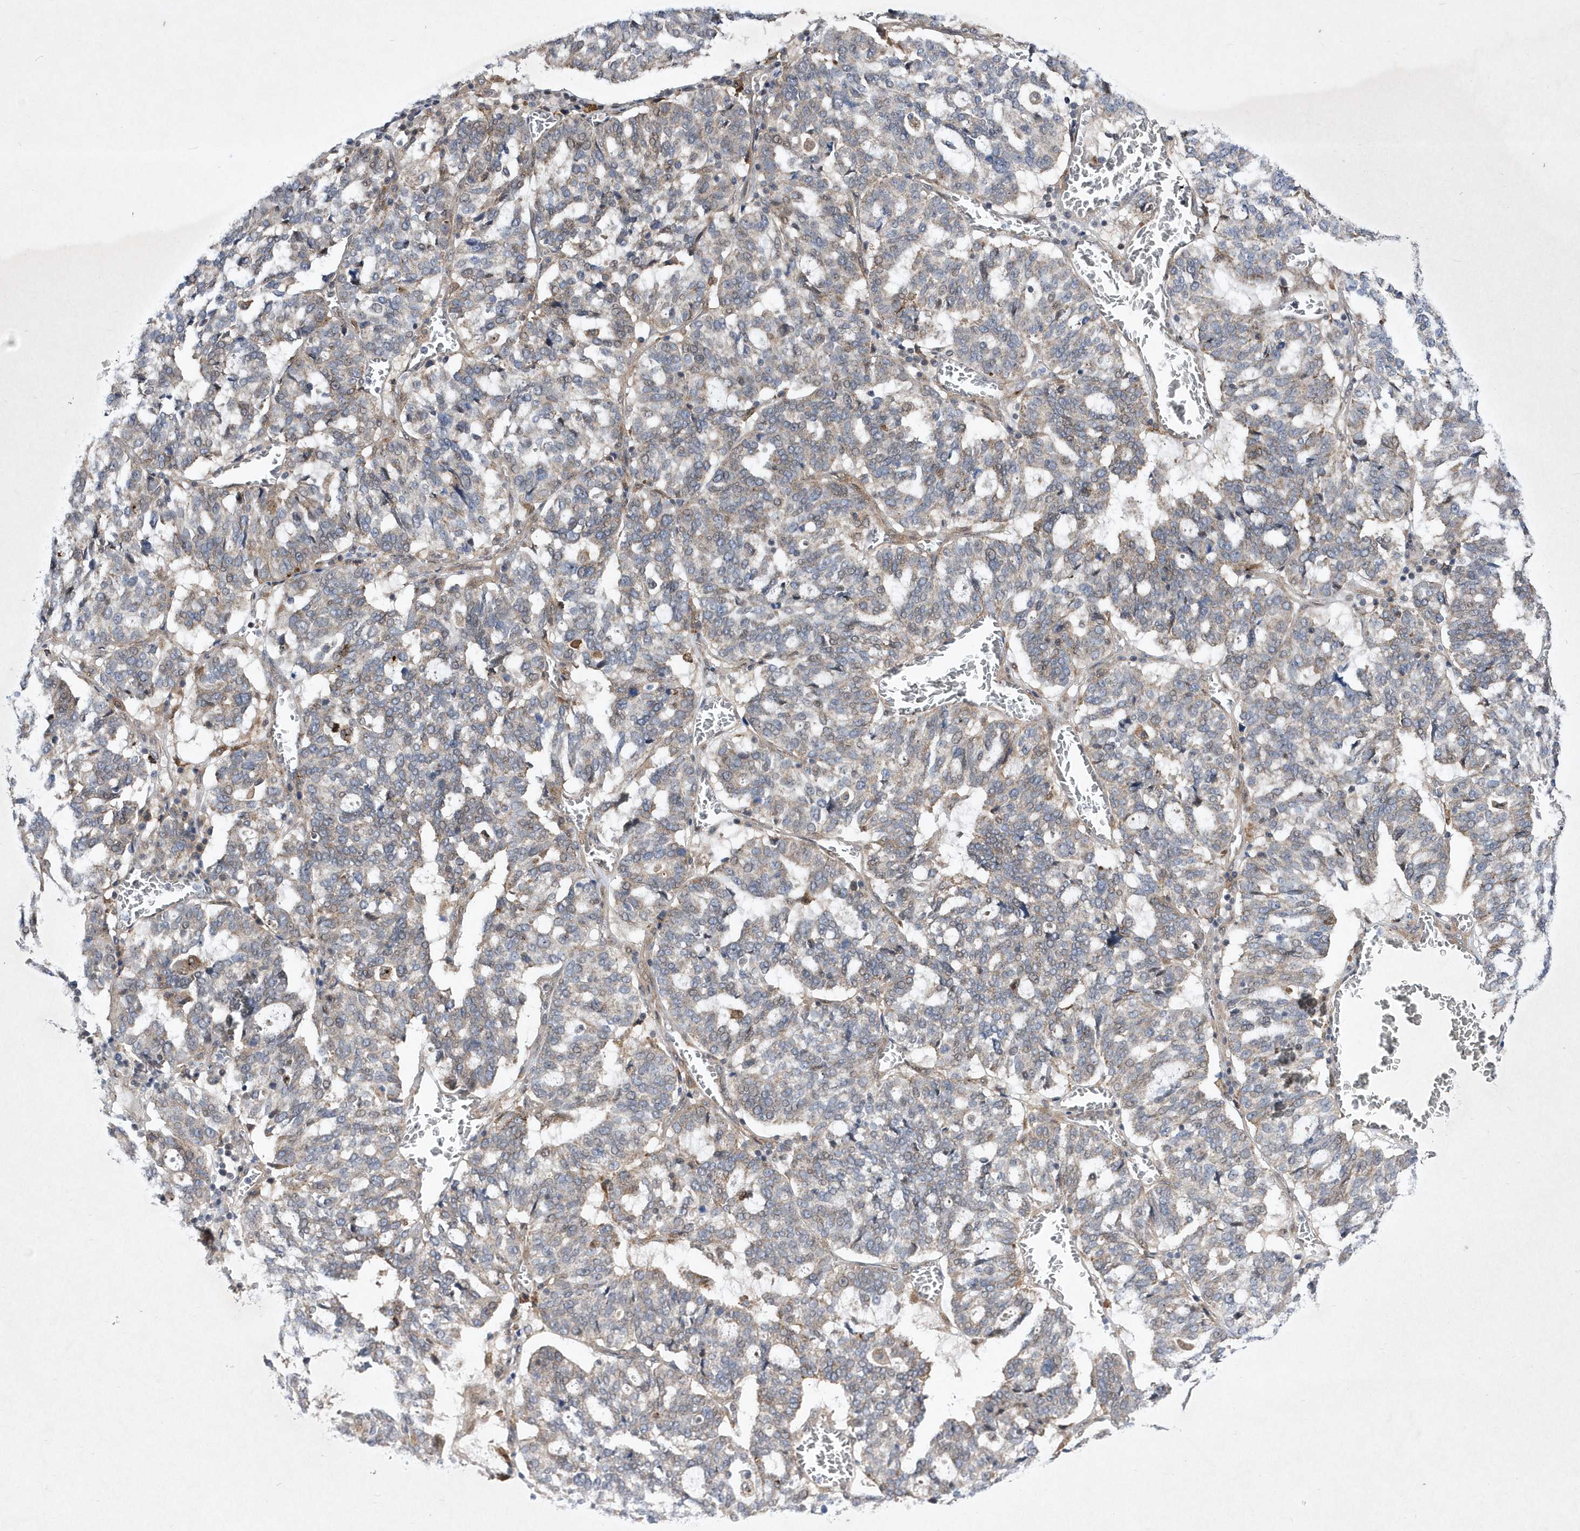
{"staining": {"intensity": "moderate", "quantity": "<25%", "location": "cytoplasmic/membranous"}, "tissue": "ovarian cancer", "cell_type": "Tumor cells", "image_type": "cancer", "snomed": [{"axis": "morphology", "description": "Cystadenocarcinoma, serous, NOS"}, {"axis": "topography", "description": "Ovary"}], "caption": "Protein analysis of ovarian cancer (serous cystadenocarcinoma) tissue displays moderate cytoplasmic/membranous positivity in about <25% of tumor cells. Nuclei are stained in blue.", "gene": "LONRF2", "patient": {"sex": "female", "age": 59}}